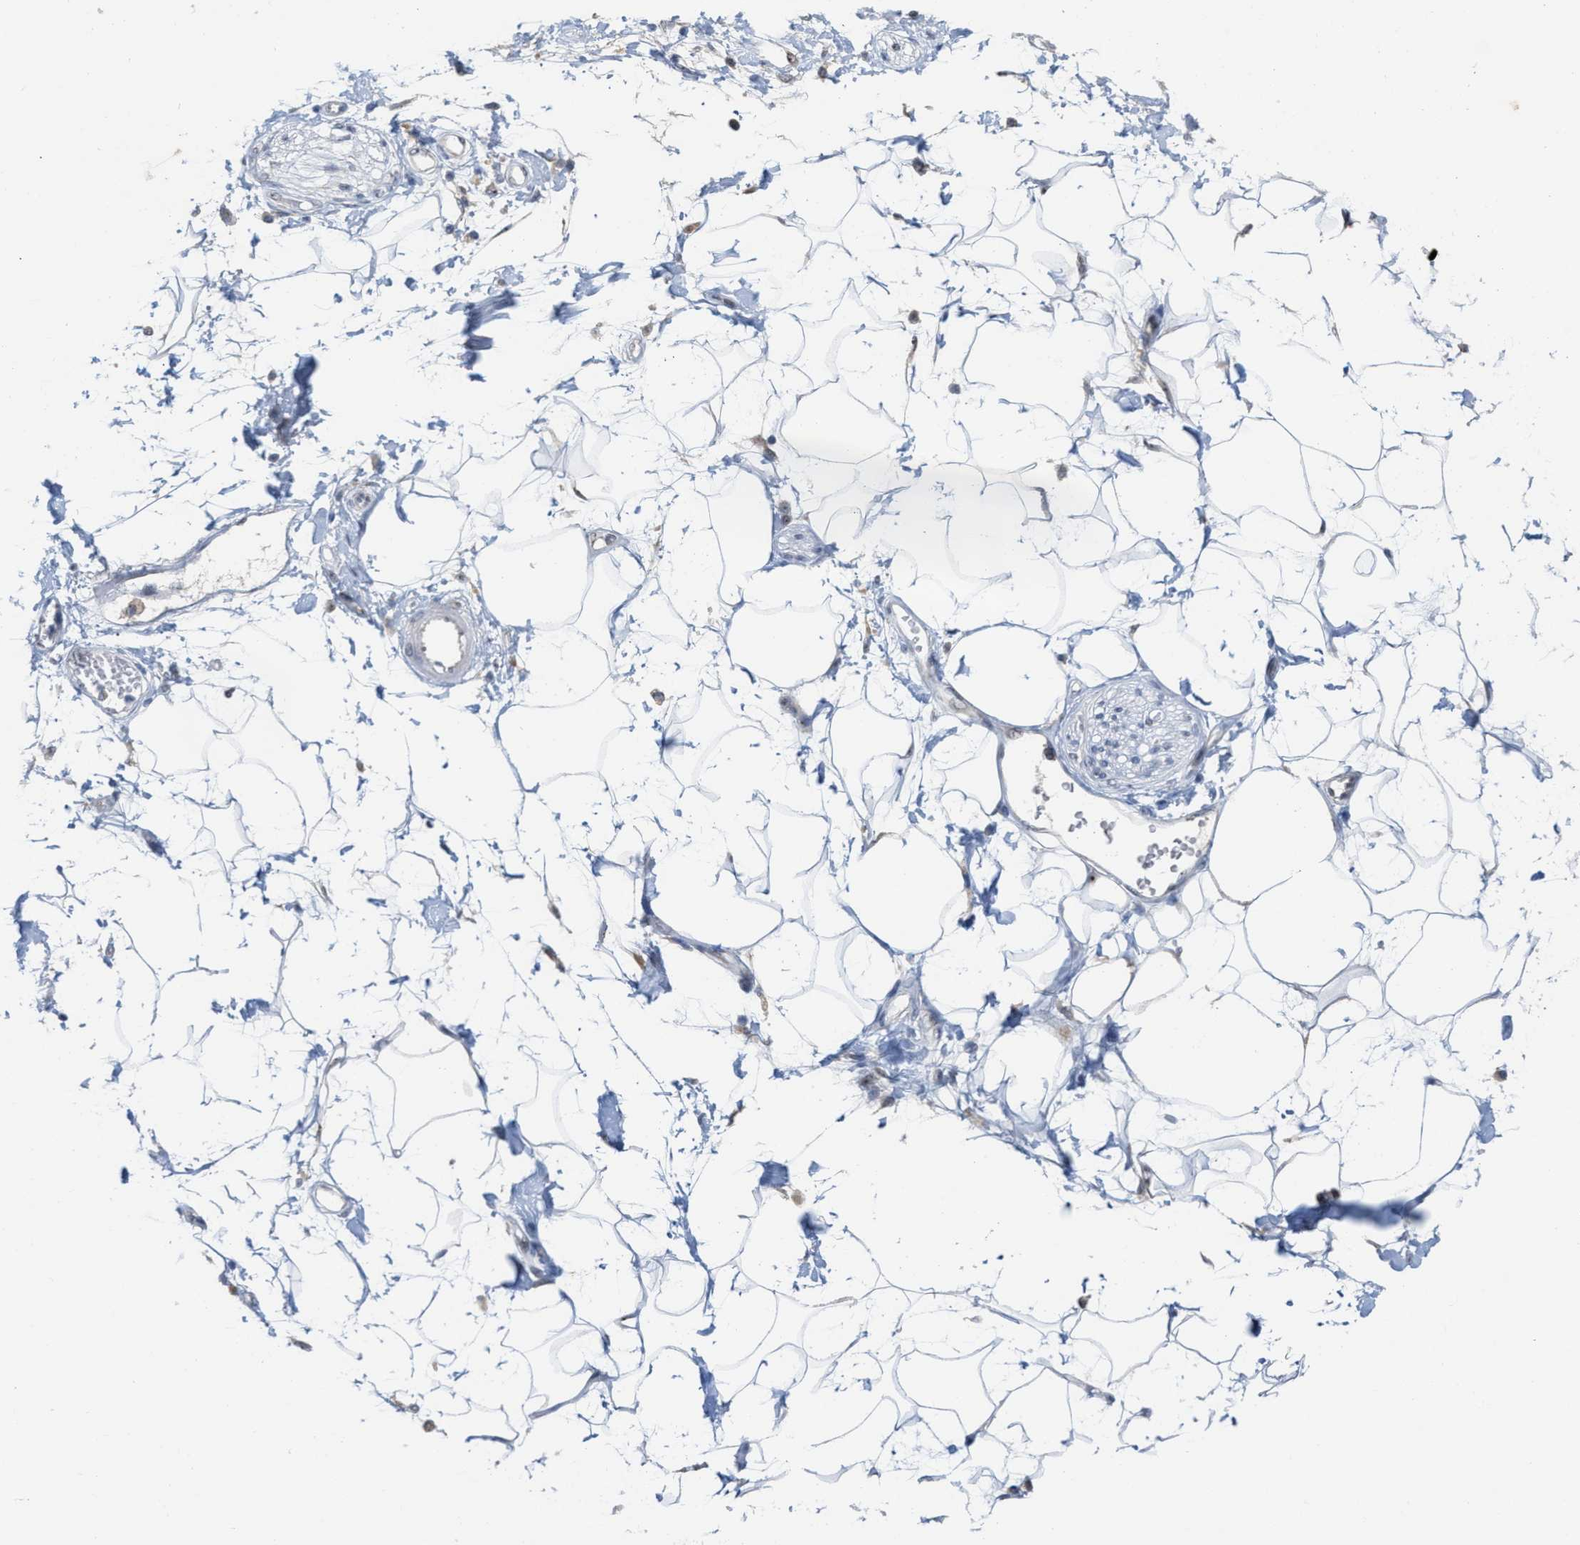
{"staining": {"intensity": "weak", "quantity": "<25%", "location": "nuclear"}, "tissue": "adipose tissue", "cell_type": "Adipocytes", "image_type": "normal", "snomed": [{"axis": "morphology", "description": "Normal tissue, NOS"}, {"axis": "morphology", "description": "Adenocarcinoma, NOS"}, {"axis": "topography", "description": "Duodenum"}, {"axis": "topography", "description": "Peripheral nerve tissue"}], "caption": "Adipocytes show no significant staining in unremarkable adipose tissue. The staining was performed using DAB to visualize the protein expression in brown, while the nuclei were stained in blue with hematoxylin (Magnification: 20x).", "gene": "ELAC2", "patient": {"sex": "female", "age": 60}}